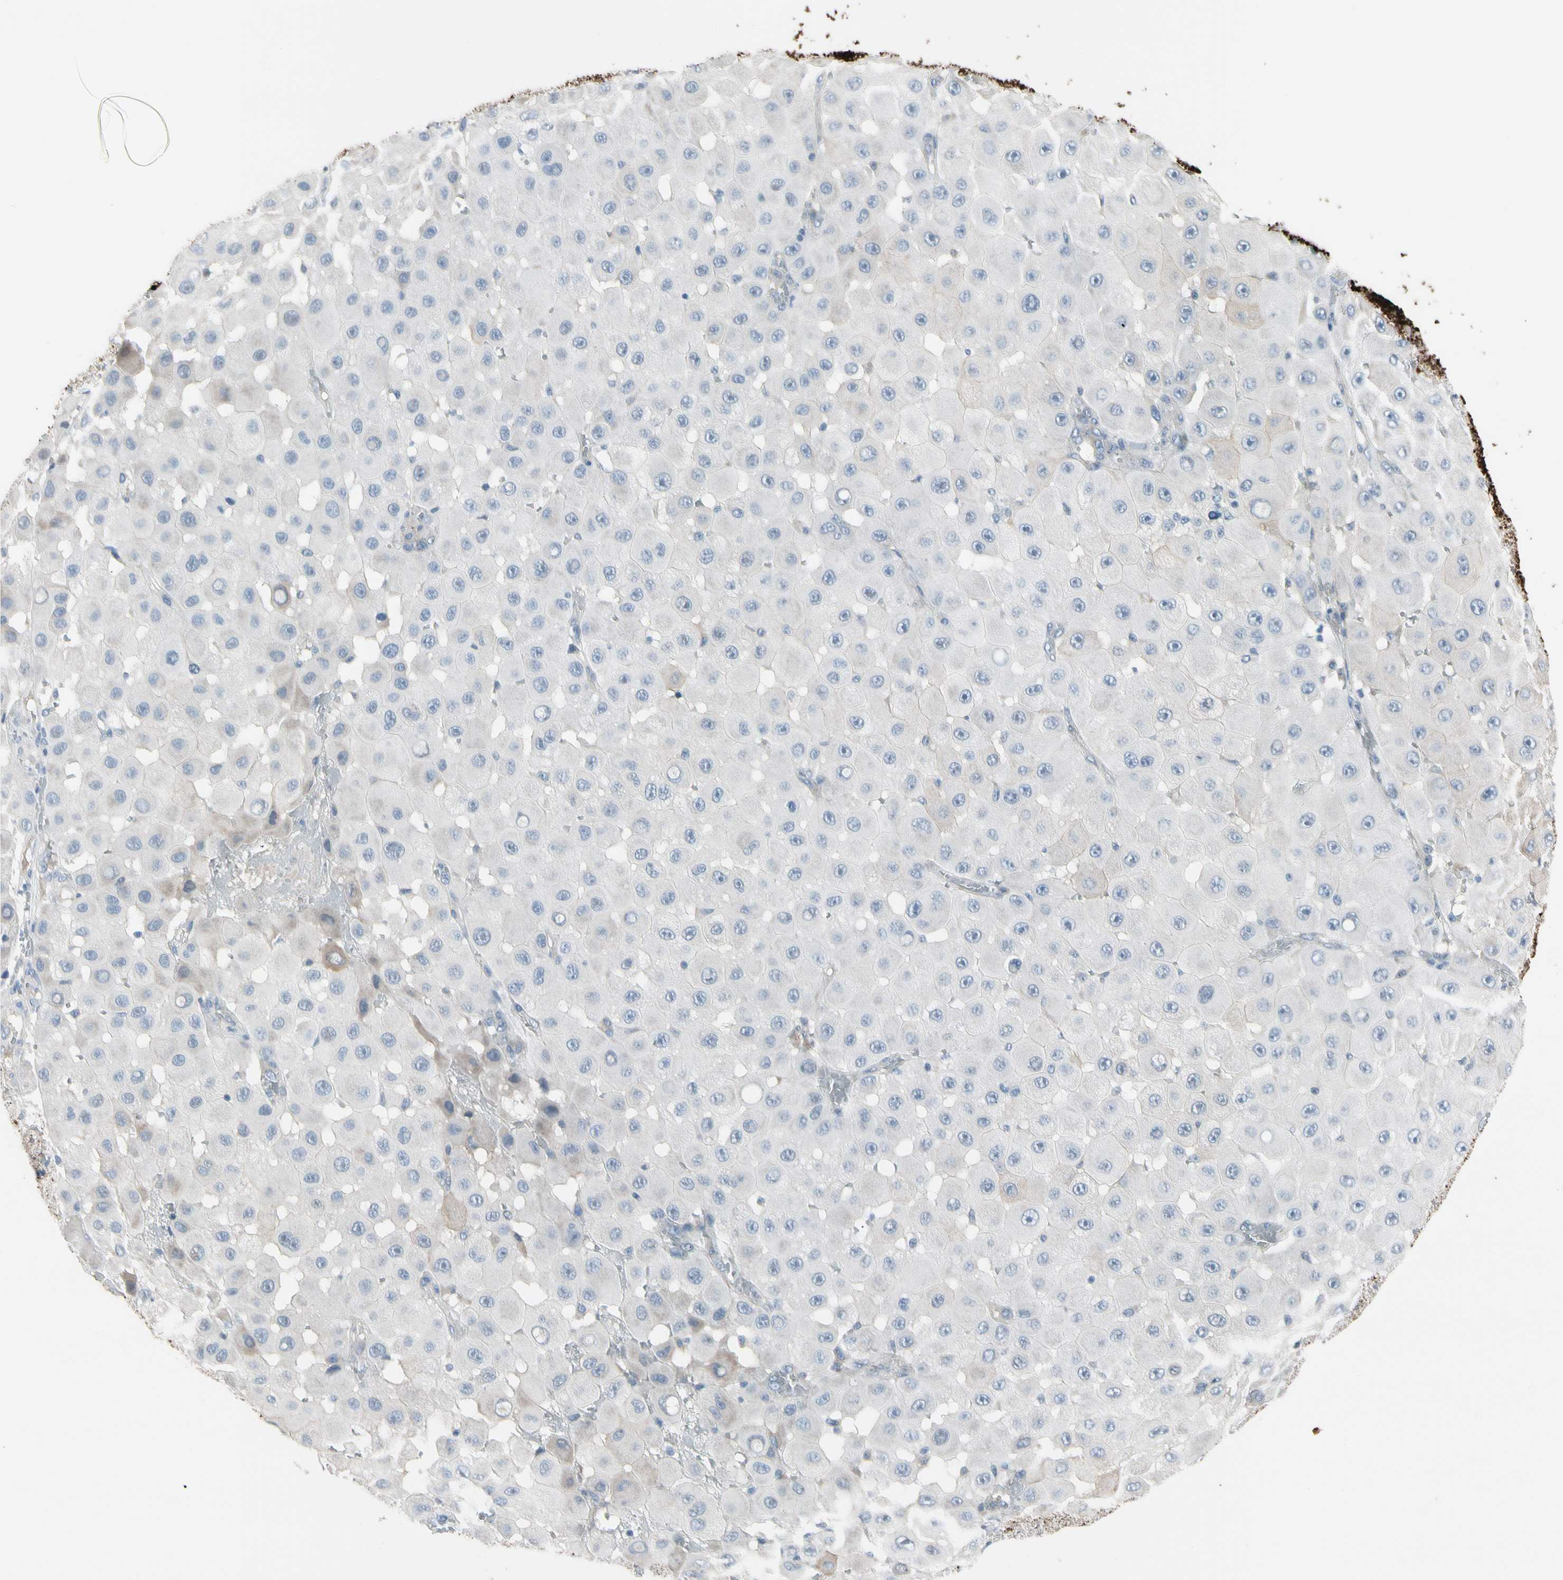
{"staining": {"intensity": "weak", "quantity": "<25%", "location": "cytoplasmic/membranous"}, "tissue": "melanoma", "cell_type": "Tumor cells", "image_type": "cancer", "snomed": [{"axis": "morphology", "description": "Malignant melanoma, NOS"}, {"axis": "topography", "description": "Skin"}], "caption": "Tumor cells are negative for brown protein staining in melanoma.", "gene": "PIGR", "patient": {"sex": "female", "age": 81}}